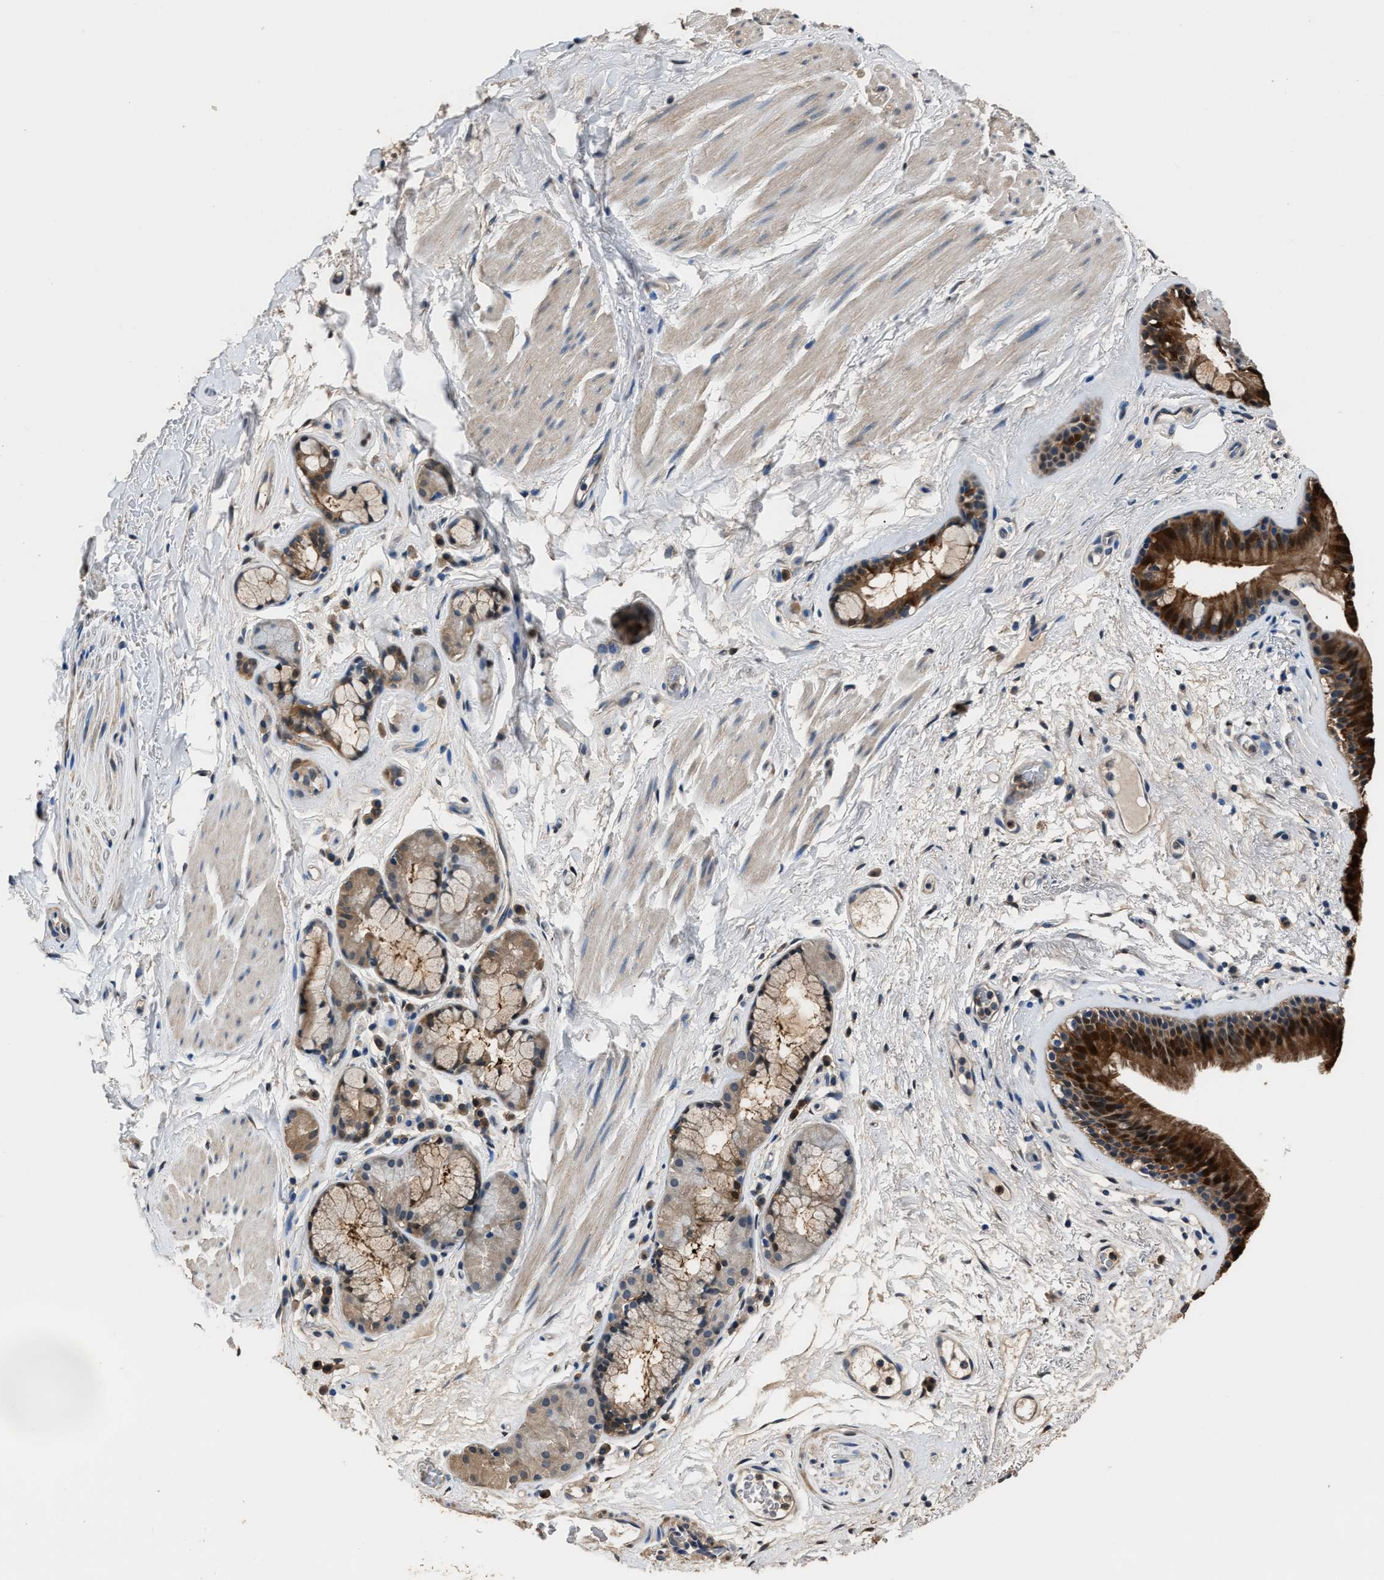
{"staining": {"intensity": "strong", "quantity": ">75%", "location": "cytoplasmic/membranous,nuclear"}, "tissue": "bronchus", "cell_type": "Respiratory epithelial cells", "image_type": "normal", "snomed": [{"axis": "morphology", "description": "Normal tissue, NOS"}, {"axis": "topography", "description": "Cartilage tissue"}], "caption": "Bronchus stained with DAB immunohistochemistry exhibits high levels of strong cytoplasmic/membranous,nuclear expression in approximately >75% of respiratory epithelial cells.", "gene": "GSTP1", "patient": {"sex": "female", "age": 63}}